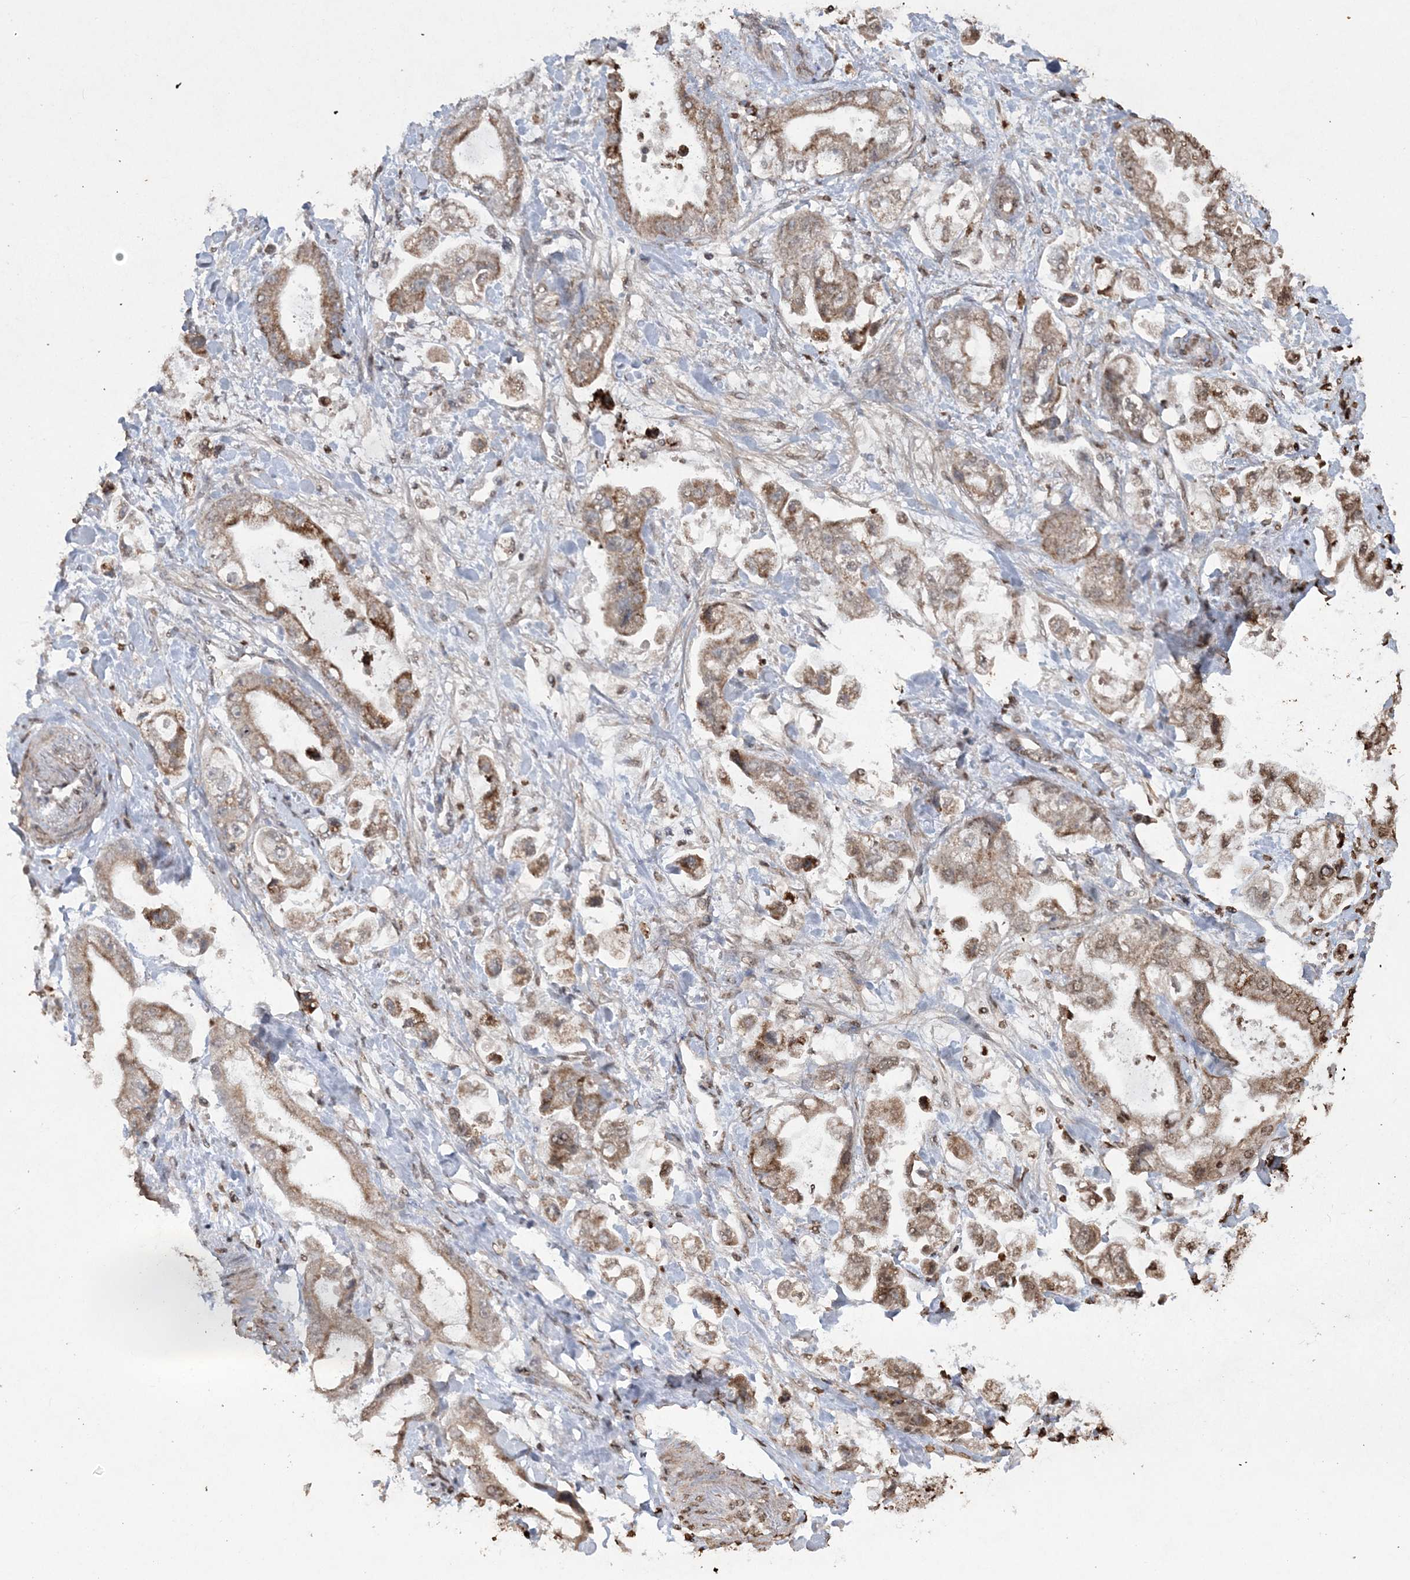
{"staining": {"intensity": "moderate", "quantity": "25%-75%", "location": "cytoplasmic/membranous"}, "tissue": "stomach cancer", "cell_type": "Tumor cells", "image_type": "cancer", "snomed": [{"axis": "morphology", "description": "Adenocarcinoma, NOS"}, {"axis": "topography", "description": "Stomach"}], "caption": "Protein expression analysis of human stomach cancer reveals moderate cytoplasmic/membranous expression in approximately 25%-75% of tumor cells. The staining is performed using DAB brown chromogen to label protein expression. The nuclei are counter-stained blue using hematoxylin.", "gene": "TTC7A", "patient": {"sex": "male", "age": 62}}